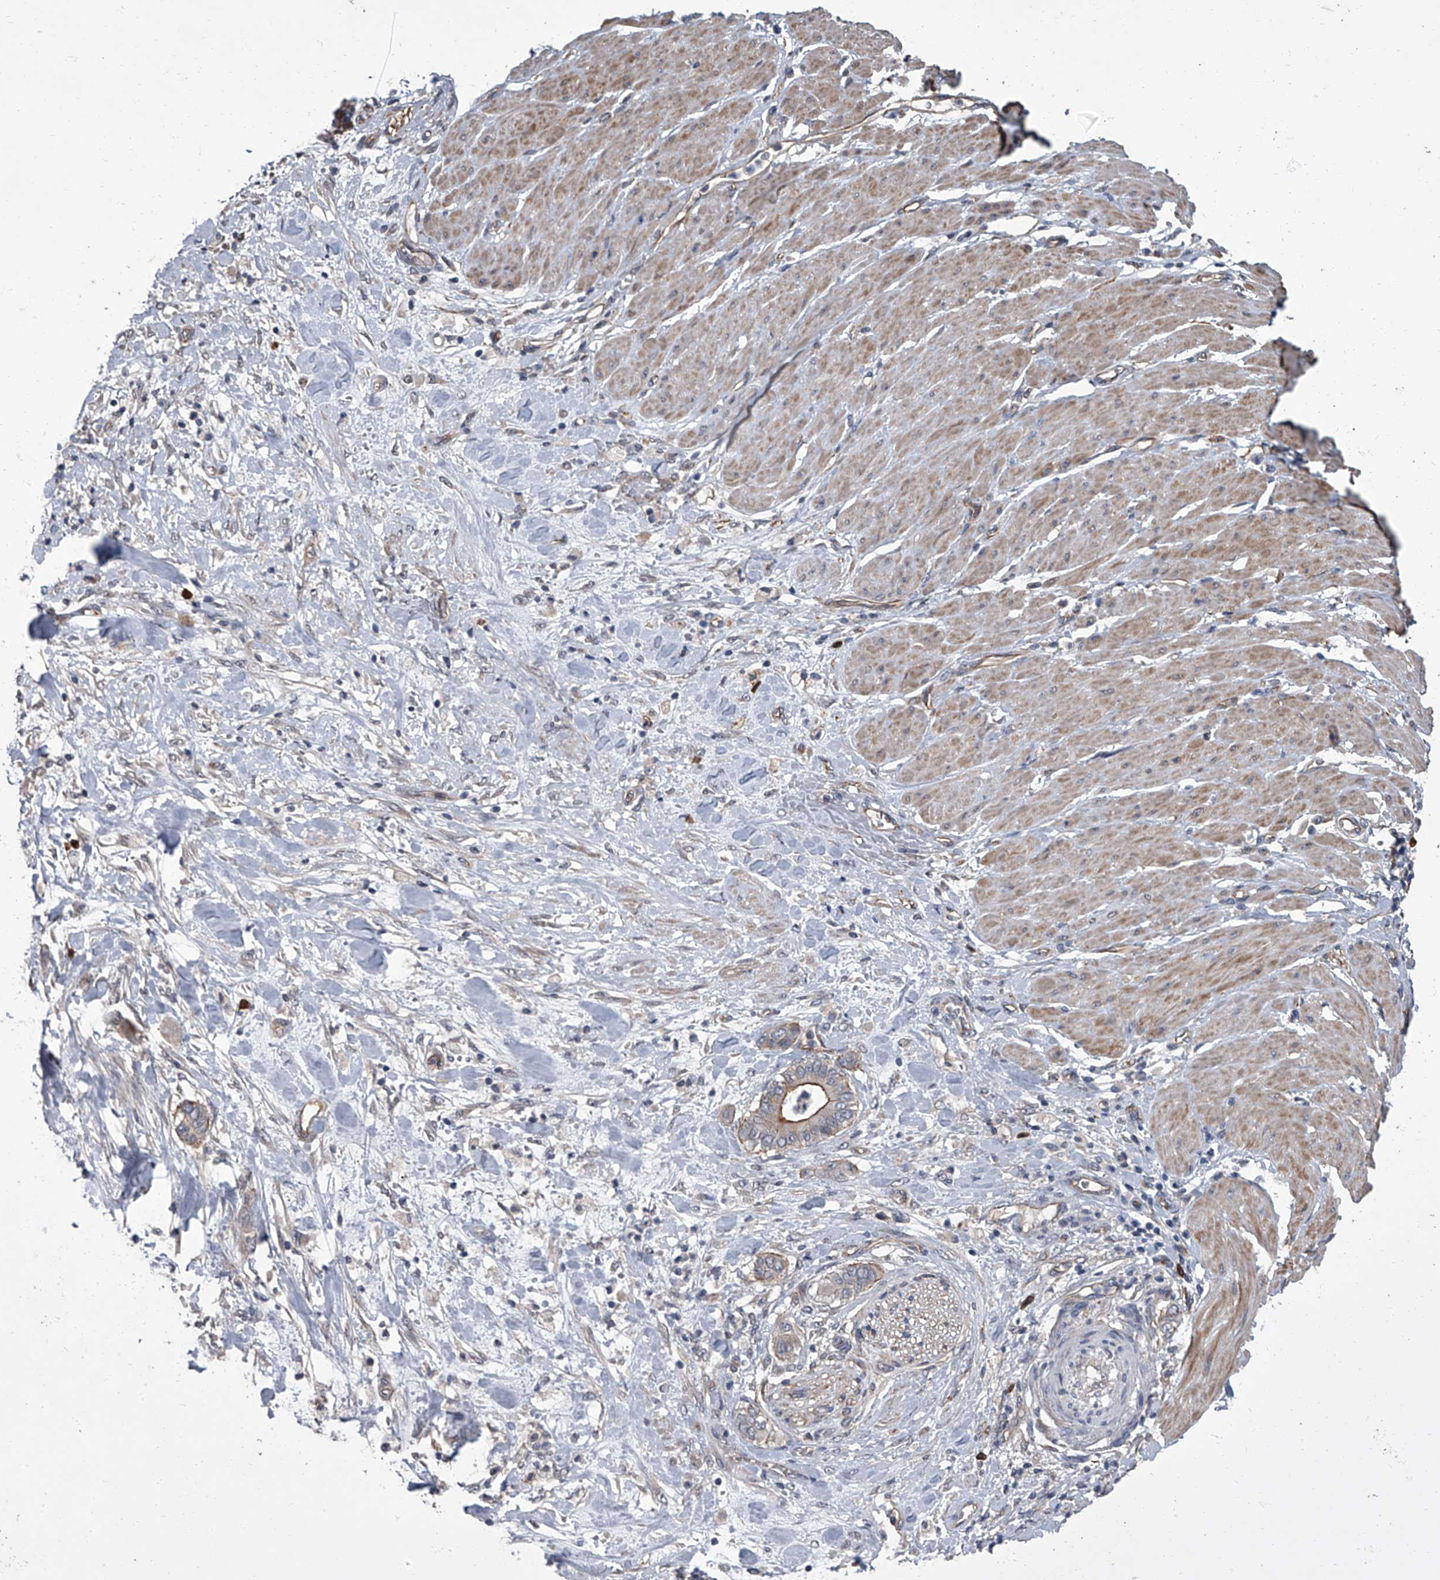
{"staining": {"intensity": "moderate", "quantity": "<25%", "location": "cytoplasmic/membranous"}, "tissue": "pancreatic cancer", "cell_type": "Tumor cells", "image_type": "cancer", "snomed": [{"axis": "morphology", "description": "Adenocarcinoma, NOS"}, {"axis": "topography", "description": "Pancreas"}], "caption": "IHC (DAB) staining of pancreatic cancer demonstrates moderate cytoplasmic/membranous protein positivity in about <25% of tumor cells.", "gene": "SIRT4", "patient": {"sex": "male", "age": 68}}